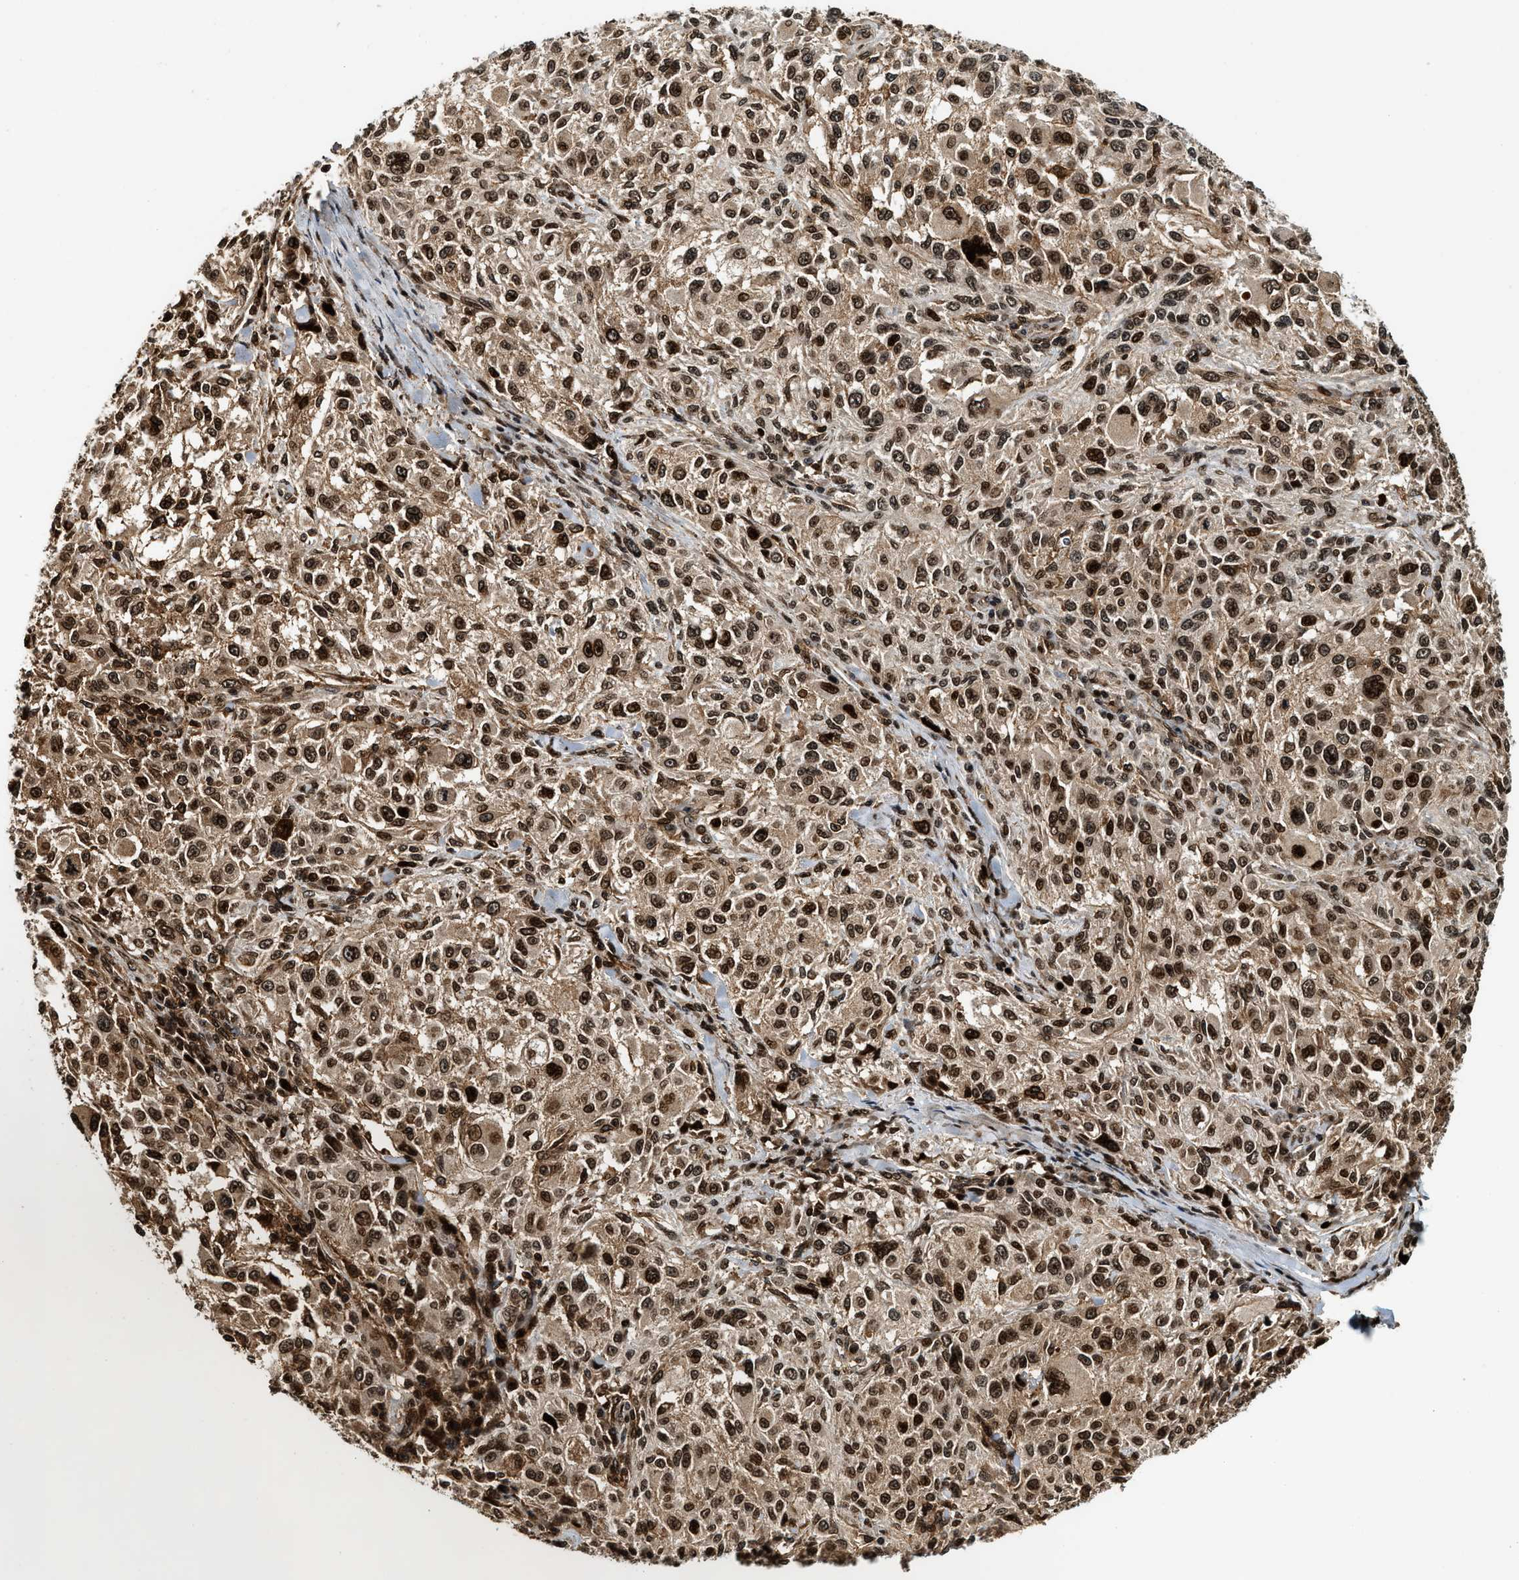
{"staining": {"intensity": "strong", "quantity": ">75%", "location": "nuclear"}, "tissue": "melanoma", "cell_type": "Tumor cells", "image_type": "cancer", "snomed": [{"axis": "morphology", "description": "Necrosis, NOS"}, {"axis": "morphology", "description": "Malignant melanoma, NOS"}, {"axis": "topography", "description": "Skin"}], "caption": "The immunohistochemical stain highlights strong nuclear staining in tumor cells of malignant melanoma tissue.", "gene": "MDM2", "patient": {"sex": "female", "age": 87}}